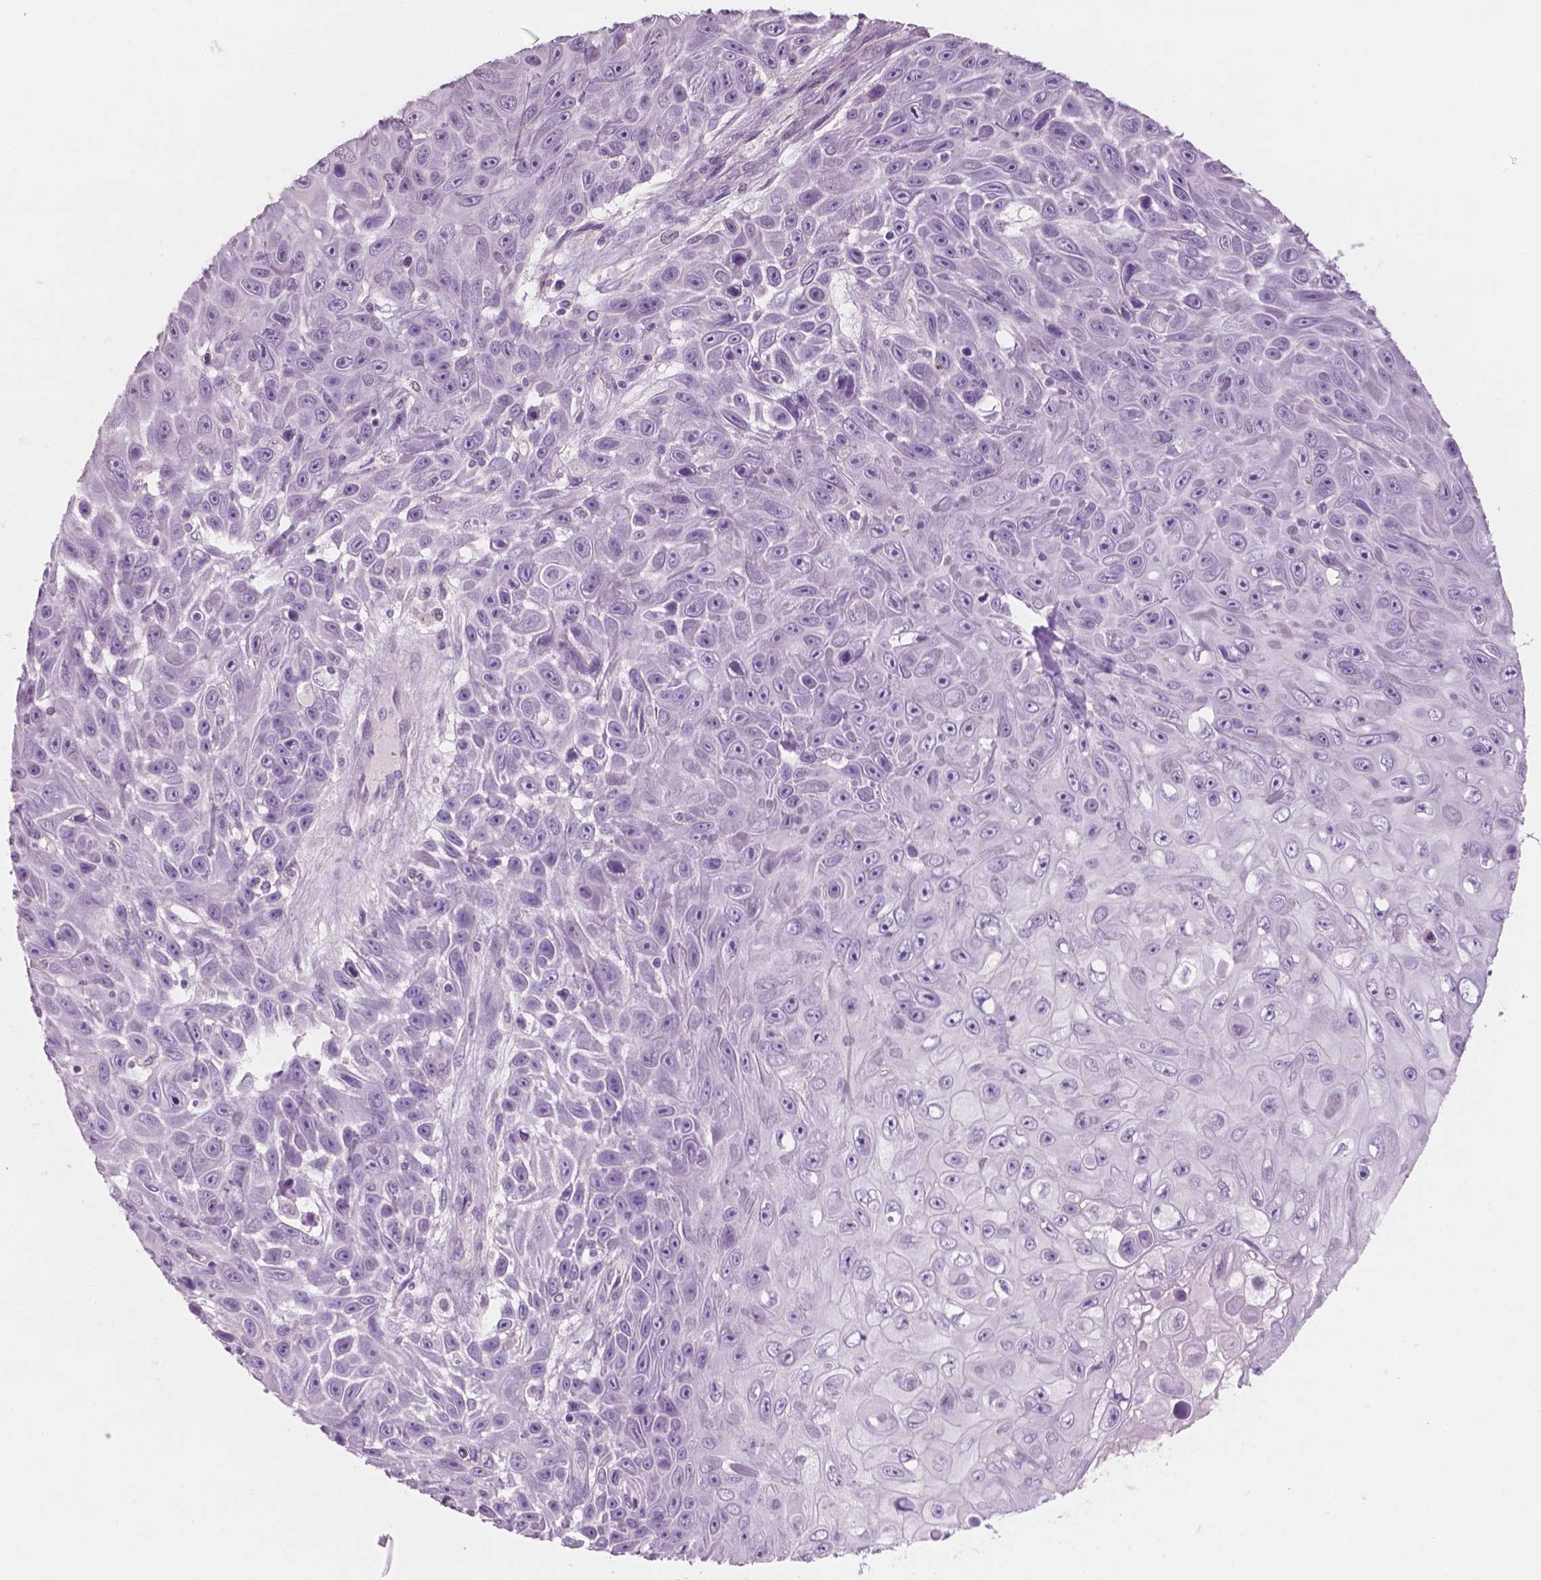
{"staining": {"intensity": "negative", "quantity": "none", "location": "none"}, "tissue": "skin cancer", "cell_type": "Tumor cells", "image_type": "cancer", "snomed": [{"axis": "morphology", "description": "Squamous cell carcinoma, NOS"}, {"axis": "topography", "description": "Skin"}], "caption": "Immunohistochemical staining of human skin cancer shows no significant positivity in tumor cells. The staining was performed using DAB to visualize the protein expression in brown, while the nuclei were stained in blue with hematoxylin (Magnification: 20x).", "gene": "AWAT1", "patient": {"sex": "male", "age": 82}}